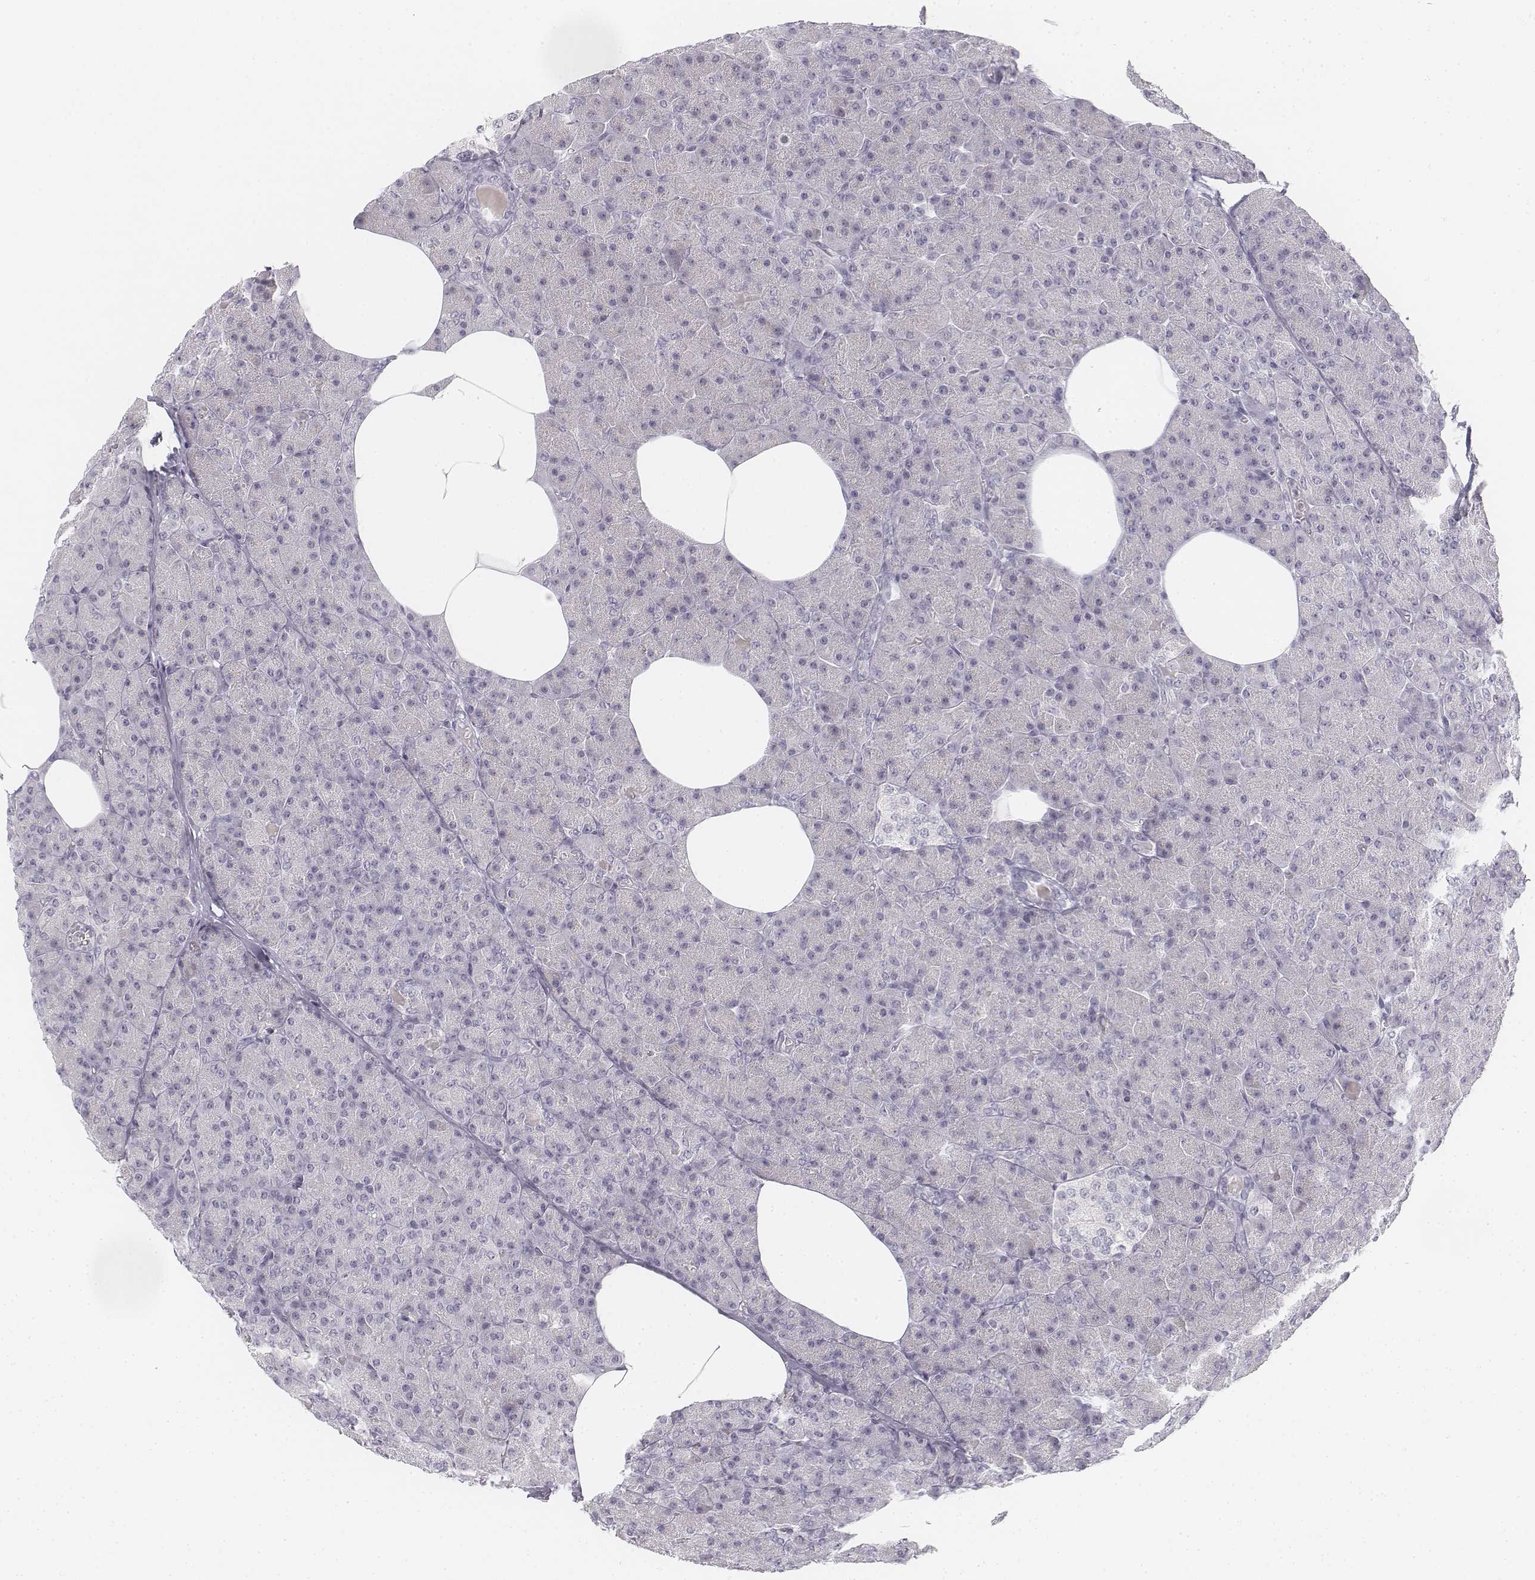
{"staining": {"intensity": "negative", "quantity": "none", "location": "none"}, "tissue": "pancreas", "cell_type": "Exocrine glandular cells", "image_type": "normal", "snomed": [{"axis": "morphology", "description": "Normal tissue, NOS"}, {"axis": "topography", "description": "Pancreas"}], "caption": "An IHC image of normal pancreas is shown. There is no staining in exocrine glandular cells of pancreas.", "gene": "KRT25", "patient": {"sex": "female", "age": 45}}